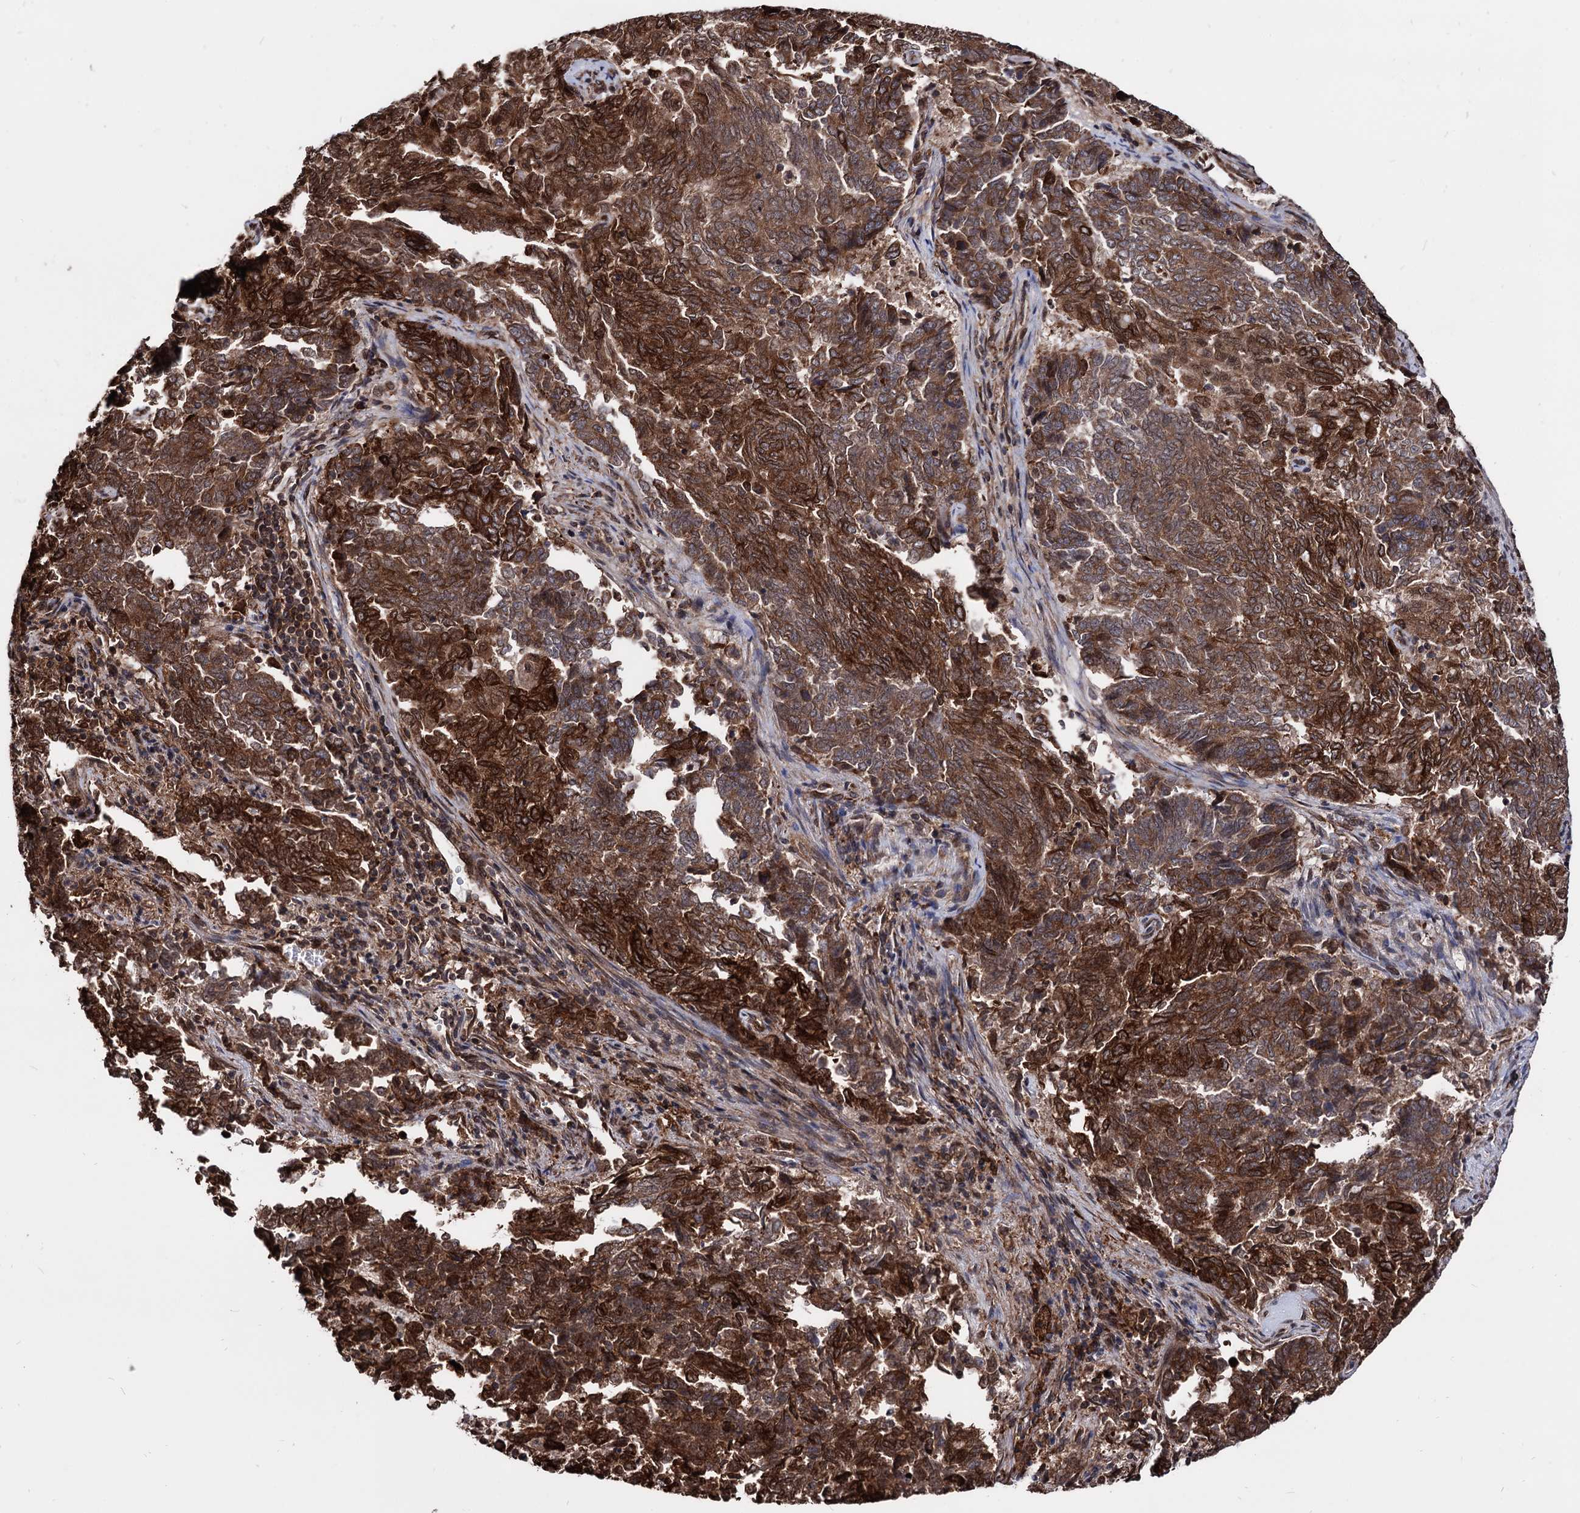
{"staining": {"intensity": "strong", "quantity": ">75%", "location": "cytoplasmic/membranous"}, "tissue": "endometrial cancer", "cell_type": "Tumor cells", "image_type": "cancer", "snomed": [{"axis": "morphology", "description": "Adenocarcinoma, NOS"}, {"axis": "topography", "description": "Endometrium"}], "caption": "The immunohistochemical stain labels strong cytoplasmic/membranous expression in tumor cells of endometrial cancer tissue.", "gene": "ANKRD12", "patient": {"sex": "female", "age": 80}}